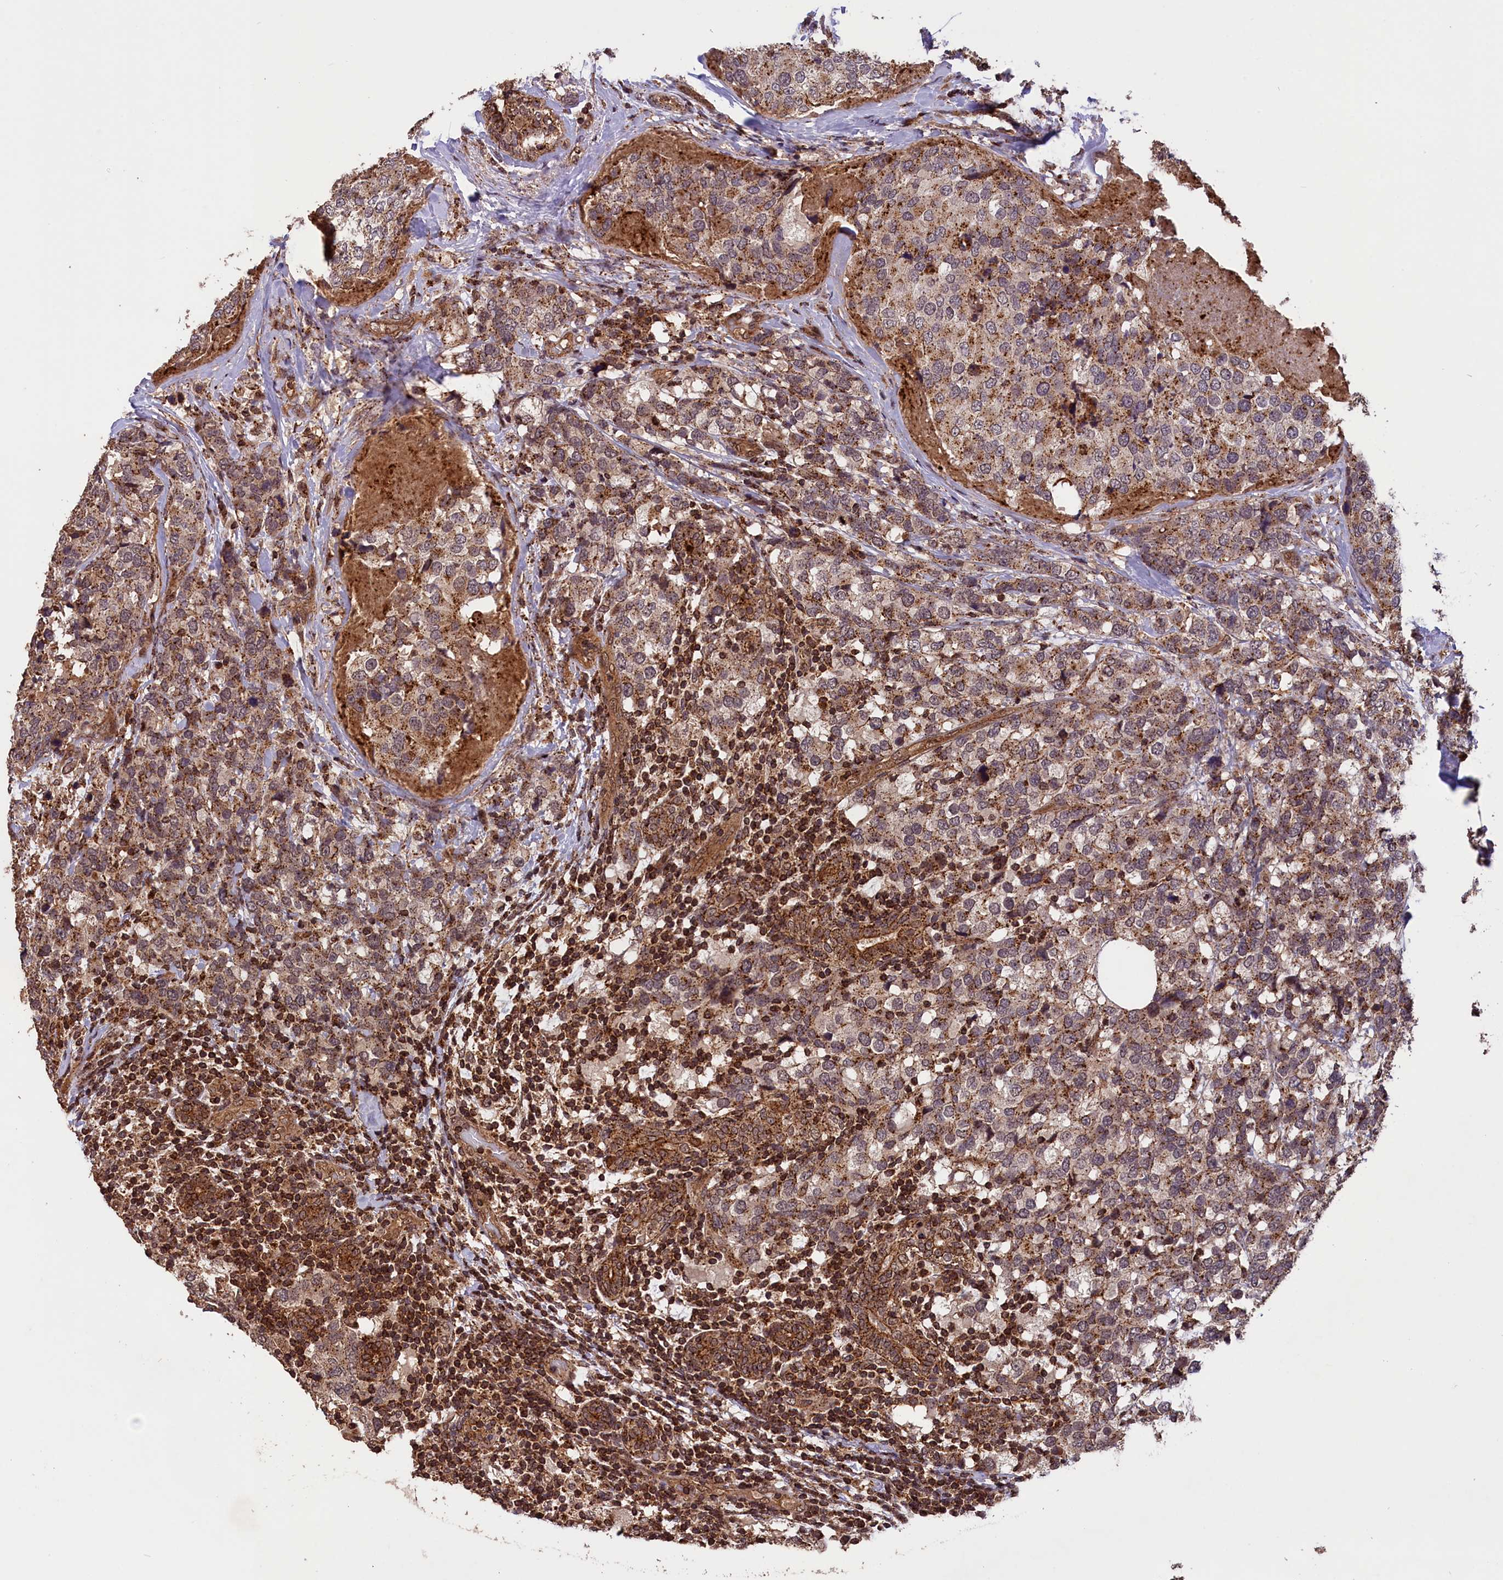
{"staining": {"intensity": "moderate", "quantity": ">75%", "location": "cytoplasmic/membranous"}, "tissue": "breast cancer", "cell_type": "Tumor cells", "image_type": "cancer", "snomed": [{"axis": "morphology", "description": "Lobular carcinoma"}, {"axis": "topography", "description": "Breast"}], "caption": "This image reveals breast lobular carcinoma stained with immunohistochemistry to label a protein in brown. The cytoplasmic/membranous of tumor cells show moderate positivity for the protein. Nuclei are counter-stained blue.", "gene": "IST1", "patient": {"sex": "female", "age": 59}}